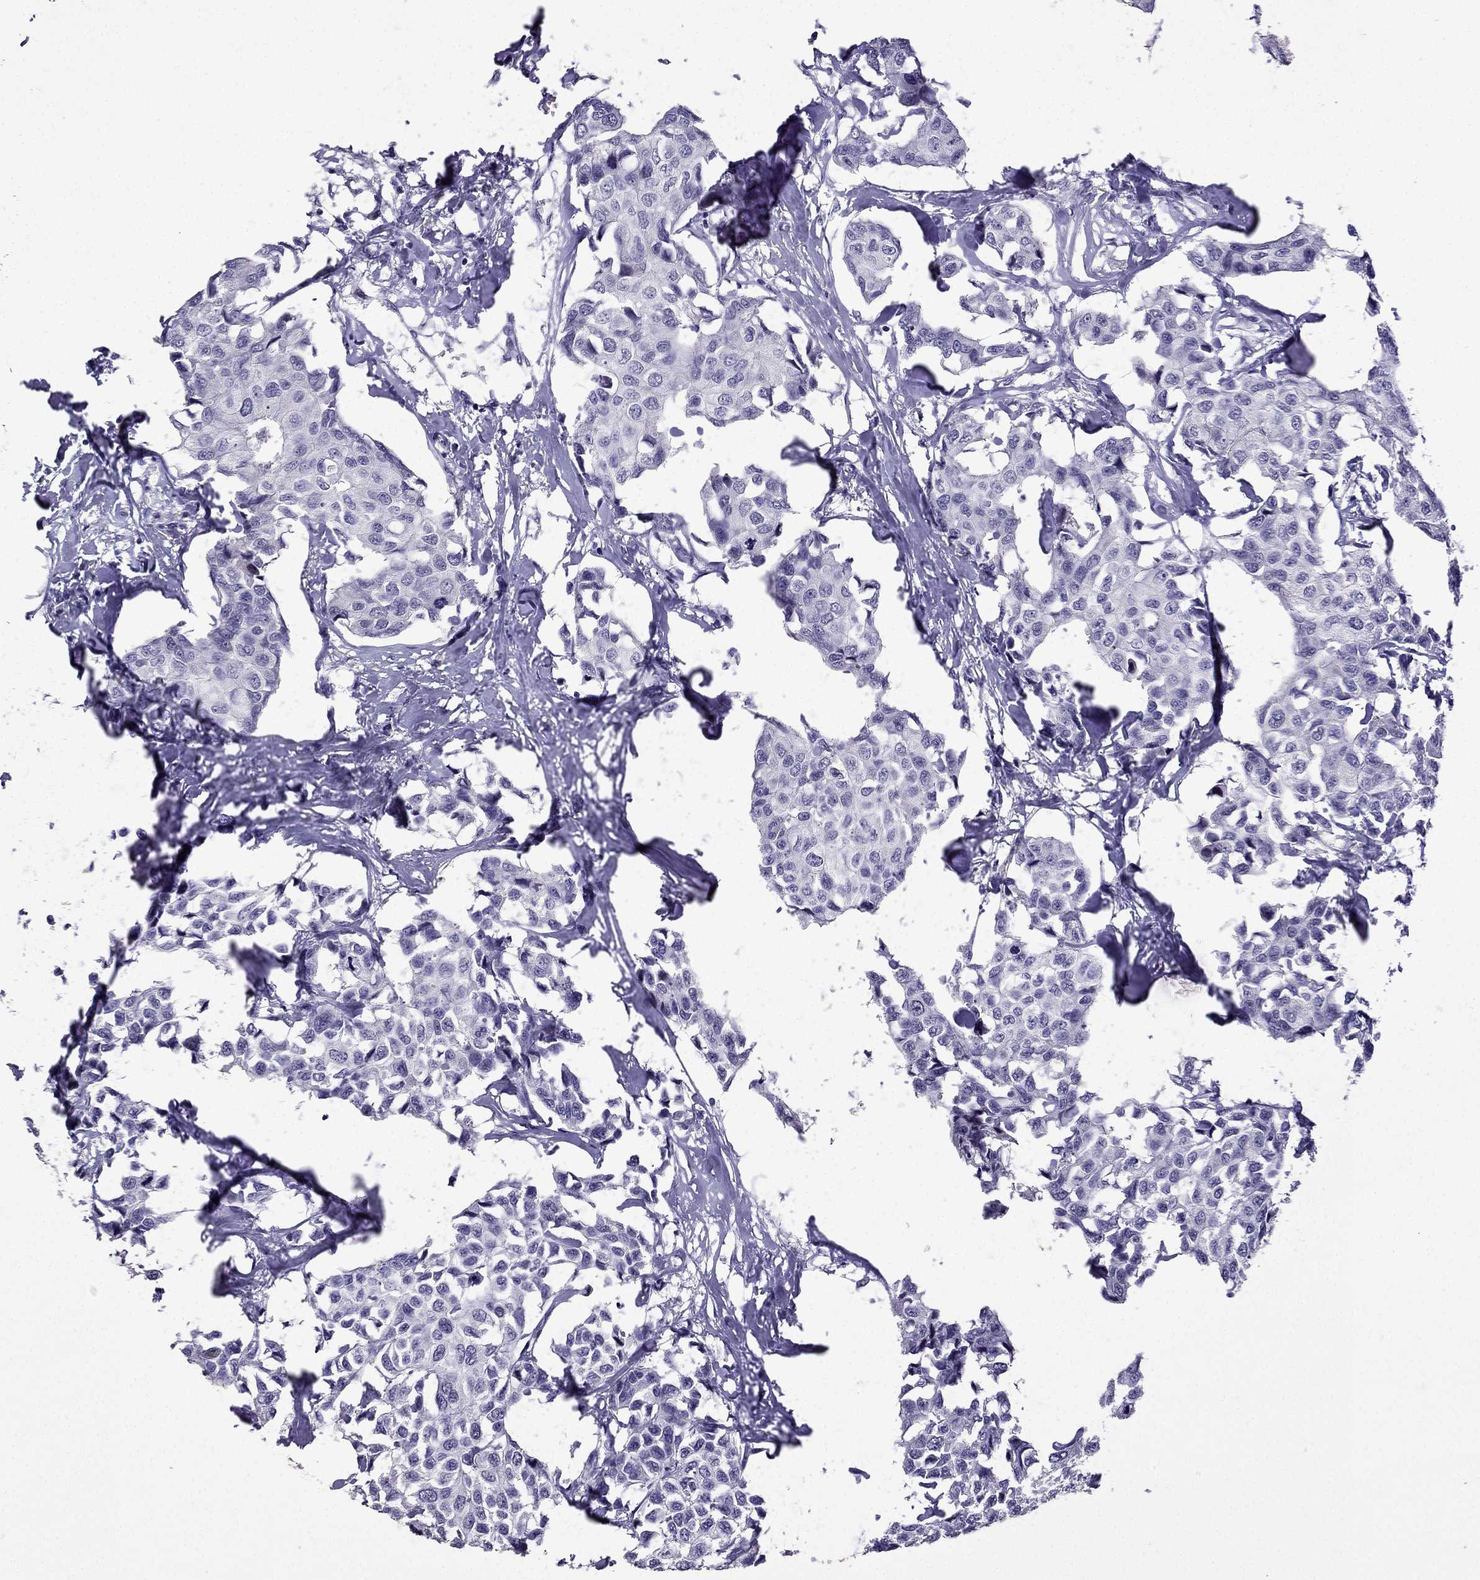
{"staining": {"intensity": "negative", "quantity": "none", "location": "none"}, "tissue": "breast cancer", "cell_type": "Tumor cells", "image_type": "cancer", "snomed": [{"axis": "morphology", "description": "Duct carcinoma"}, {"axis": "topography", "description": "Breast"}], "caption": "The immunohistochemistry histopathology image has no significant expression in tumor cells of breast intraductal carcinoma tissue. Brightfield microscopy of IHC stained with DAB (brown) and hematoxylin (blue), captured at high magnification.", "gene": "TTN", "patient": {"sex": "female", "age": 80}}